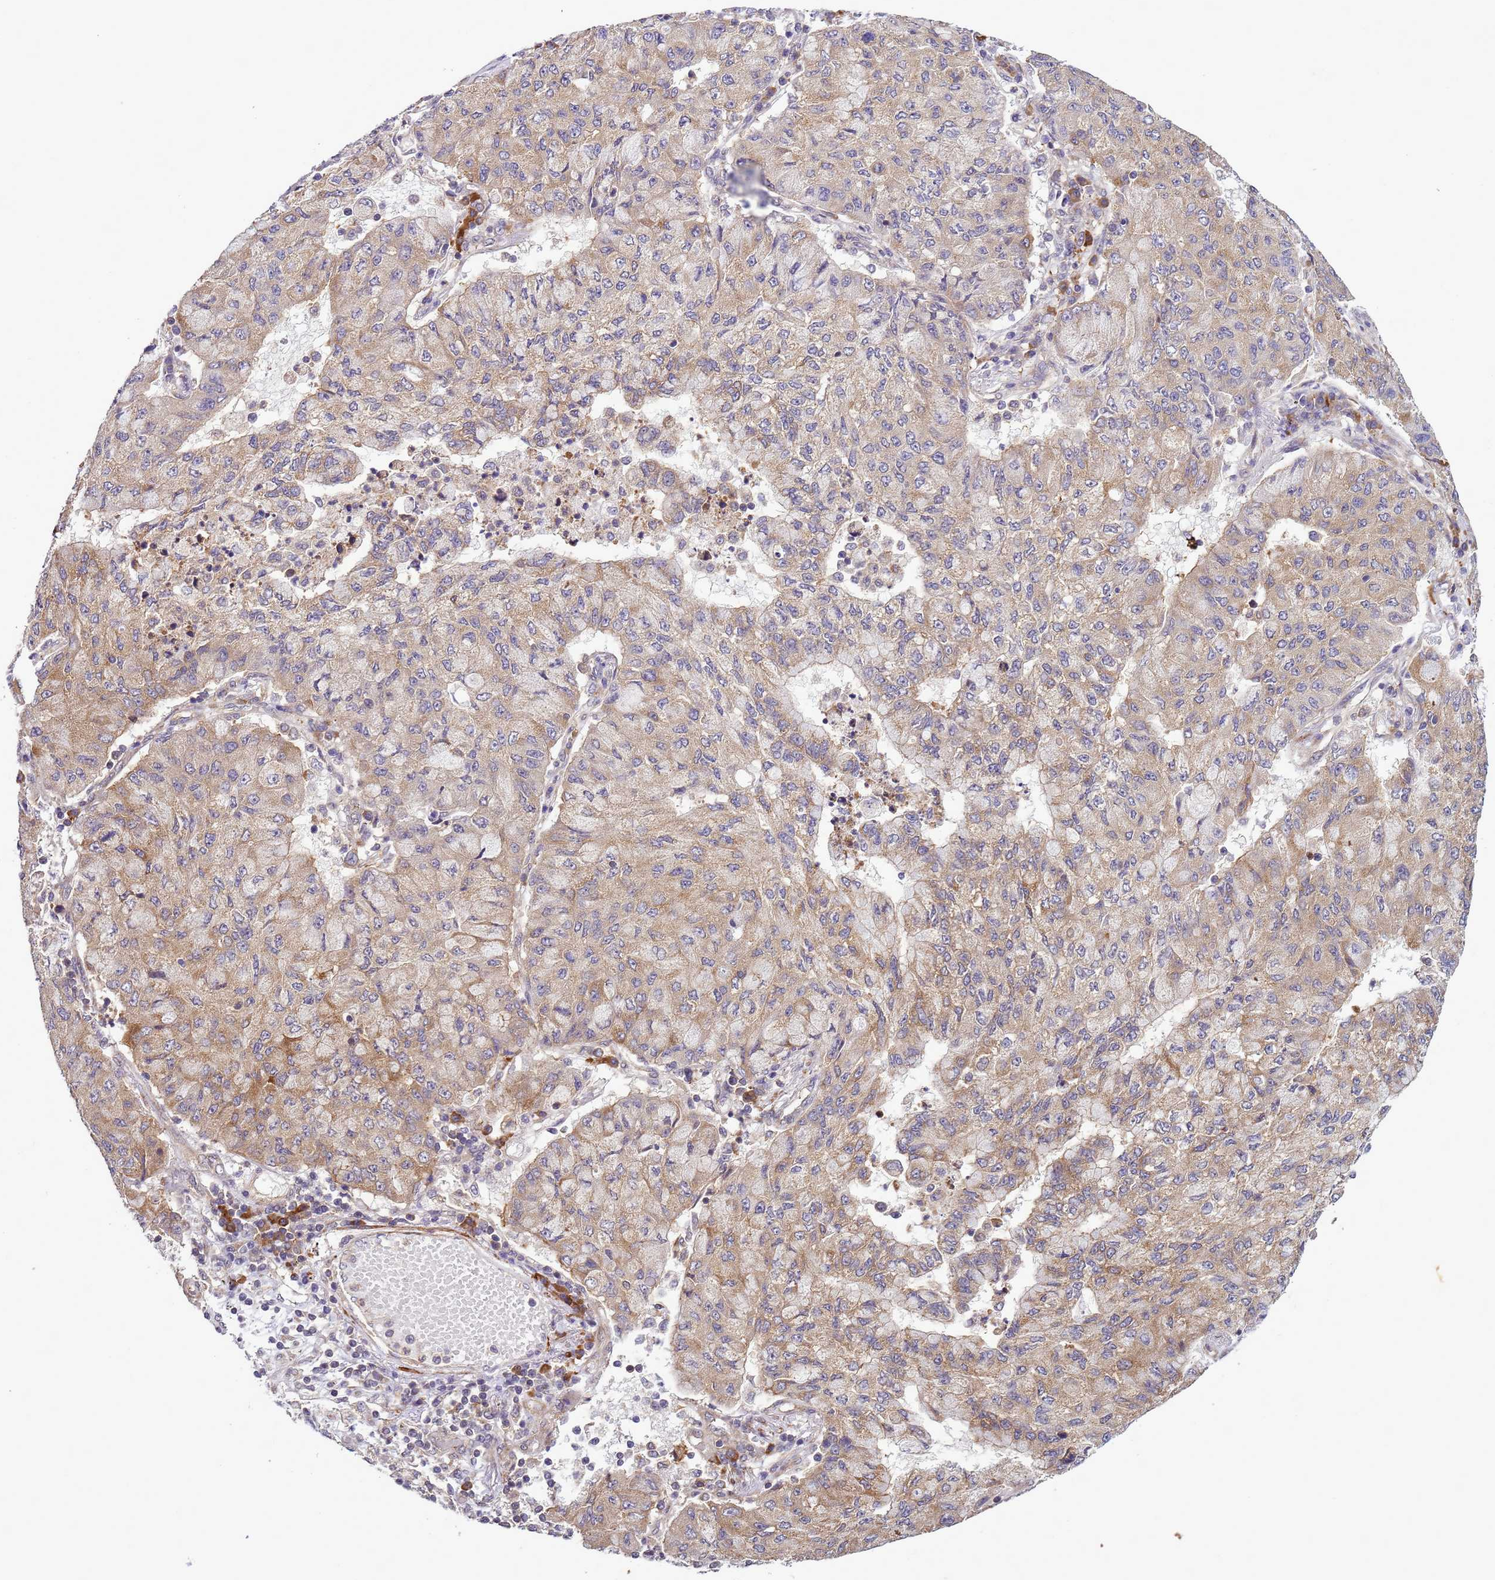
{"staining": {"intensity": "moderate", "quantity": "25%-75%", "location": "cytoplasmic/membranous"}, "tissue": "lung cancer", "cell_type": "Tumor cells", "image_type": "cancer", "snomed": [{"axis": "morphology", "description": "Squamous cell carcinoma, NOS"}, {"axis": "topography", "description": "Lung"}], "caption": "Immunohistochemical staining of human lung squamous cell carcinoma exhibits medium levels of moderate cytoplasmic/membranous protein staining in about 25%-75% of tumor cells.", "gene": "GEN1", "patient": {"sex": "male", "age": 74}}